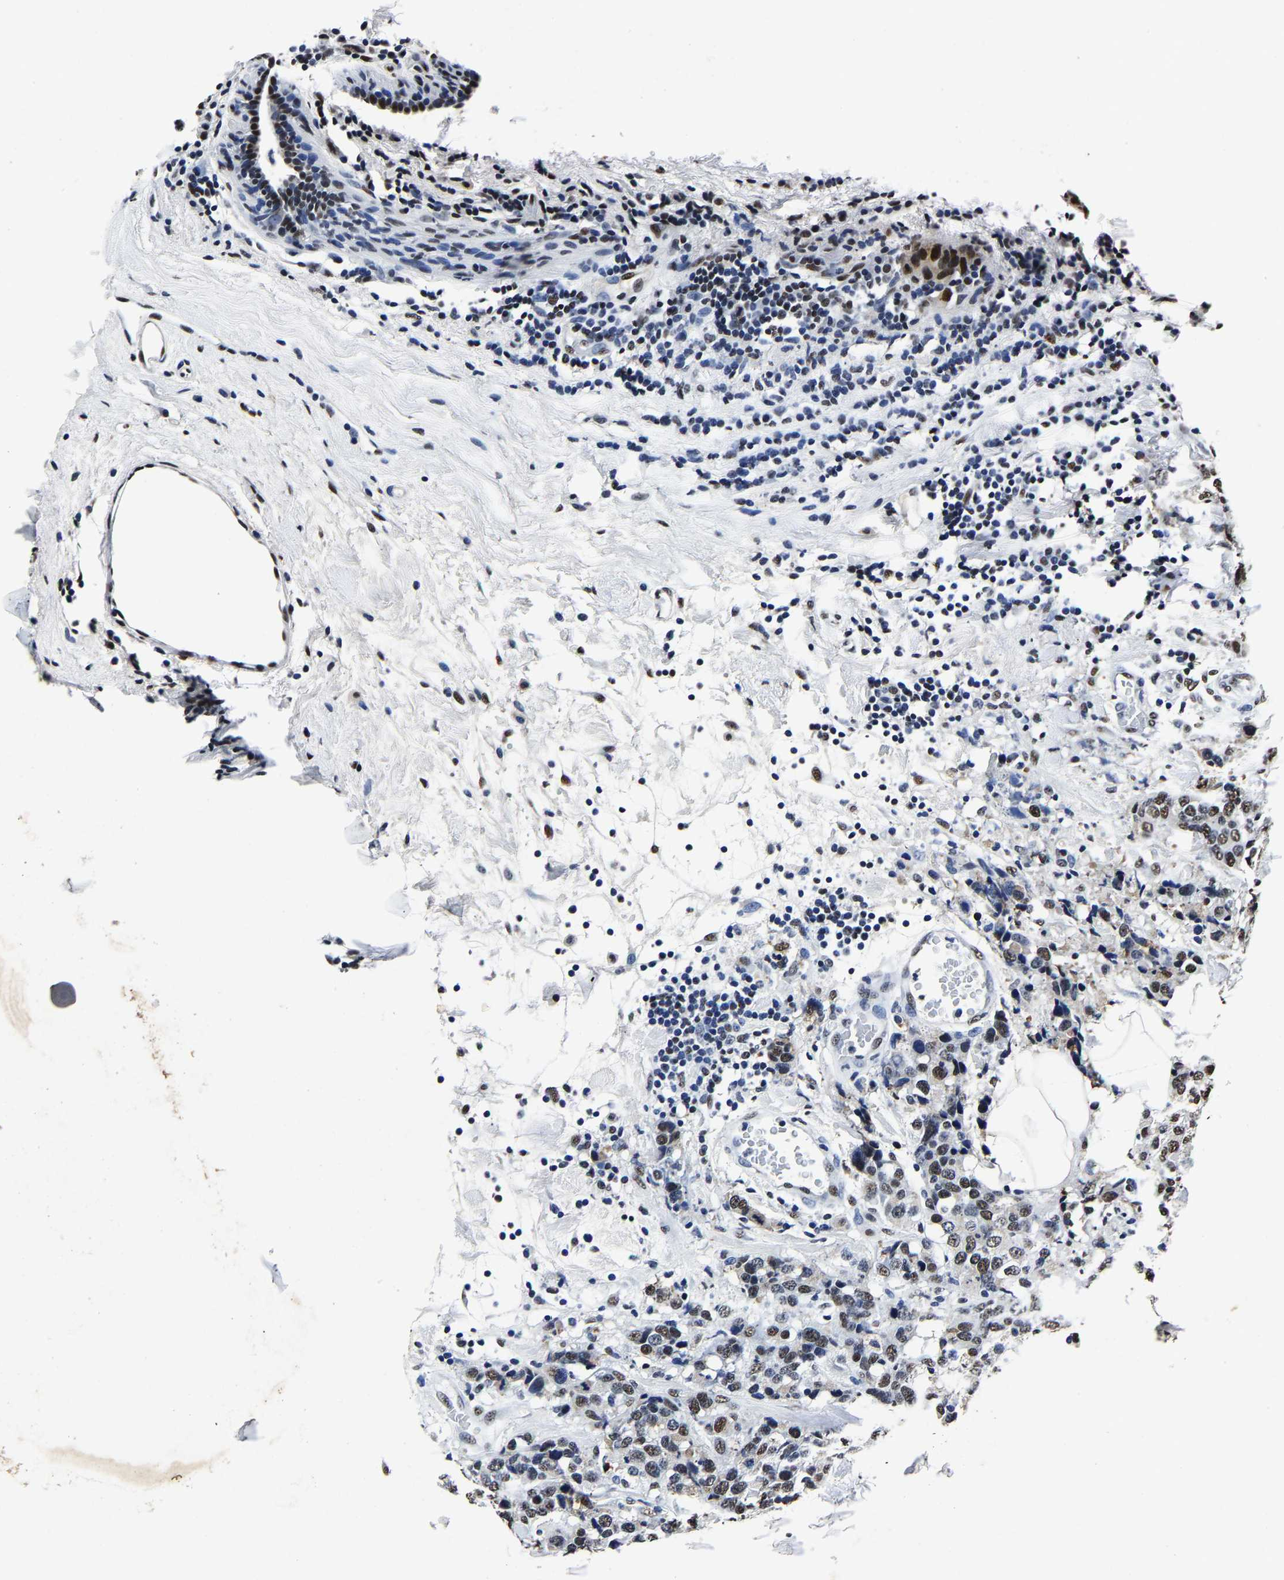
{"staining": {"intensity": "moderate", "quantity": "25%-75%", "location": "nuclear"}, "tissue": "breast cancer", "cell_type": "Tumor cells", "image_type": "cancer", "snomed": [{"axis": "morphology", "description": "Lobular carcinoma"}, {"axis": "topography", "description": "Breast"}], "caption": "IHC histopathology image of neoplastic tissue: human lobular carcinoma (breast) stained using IHC displays medium levels of moderate protein expression localized specifically in the nuclear of tumor cells, appearing as a nuclear brown color.", "gene": "RBM45", "patient": {"sex": "female", "age": 59}}